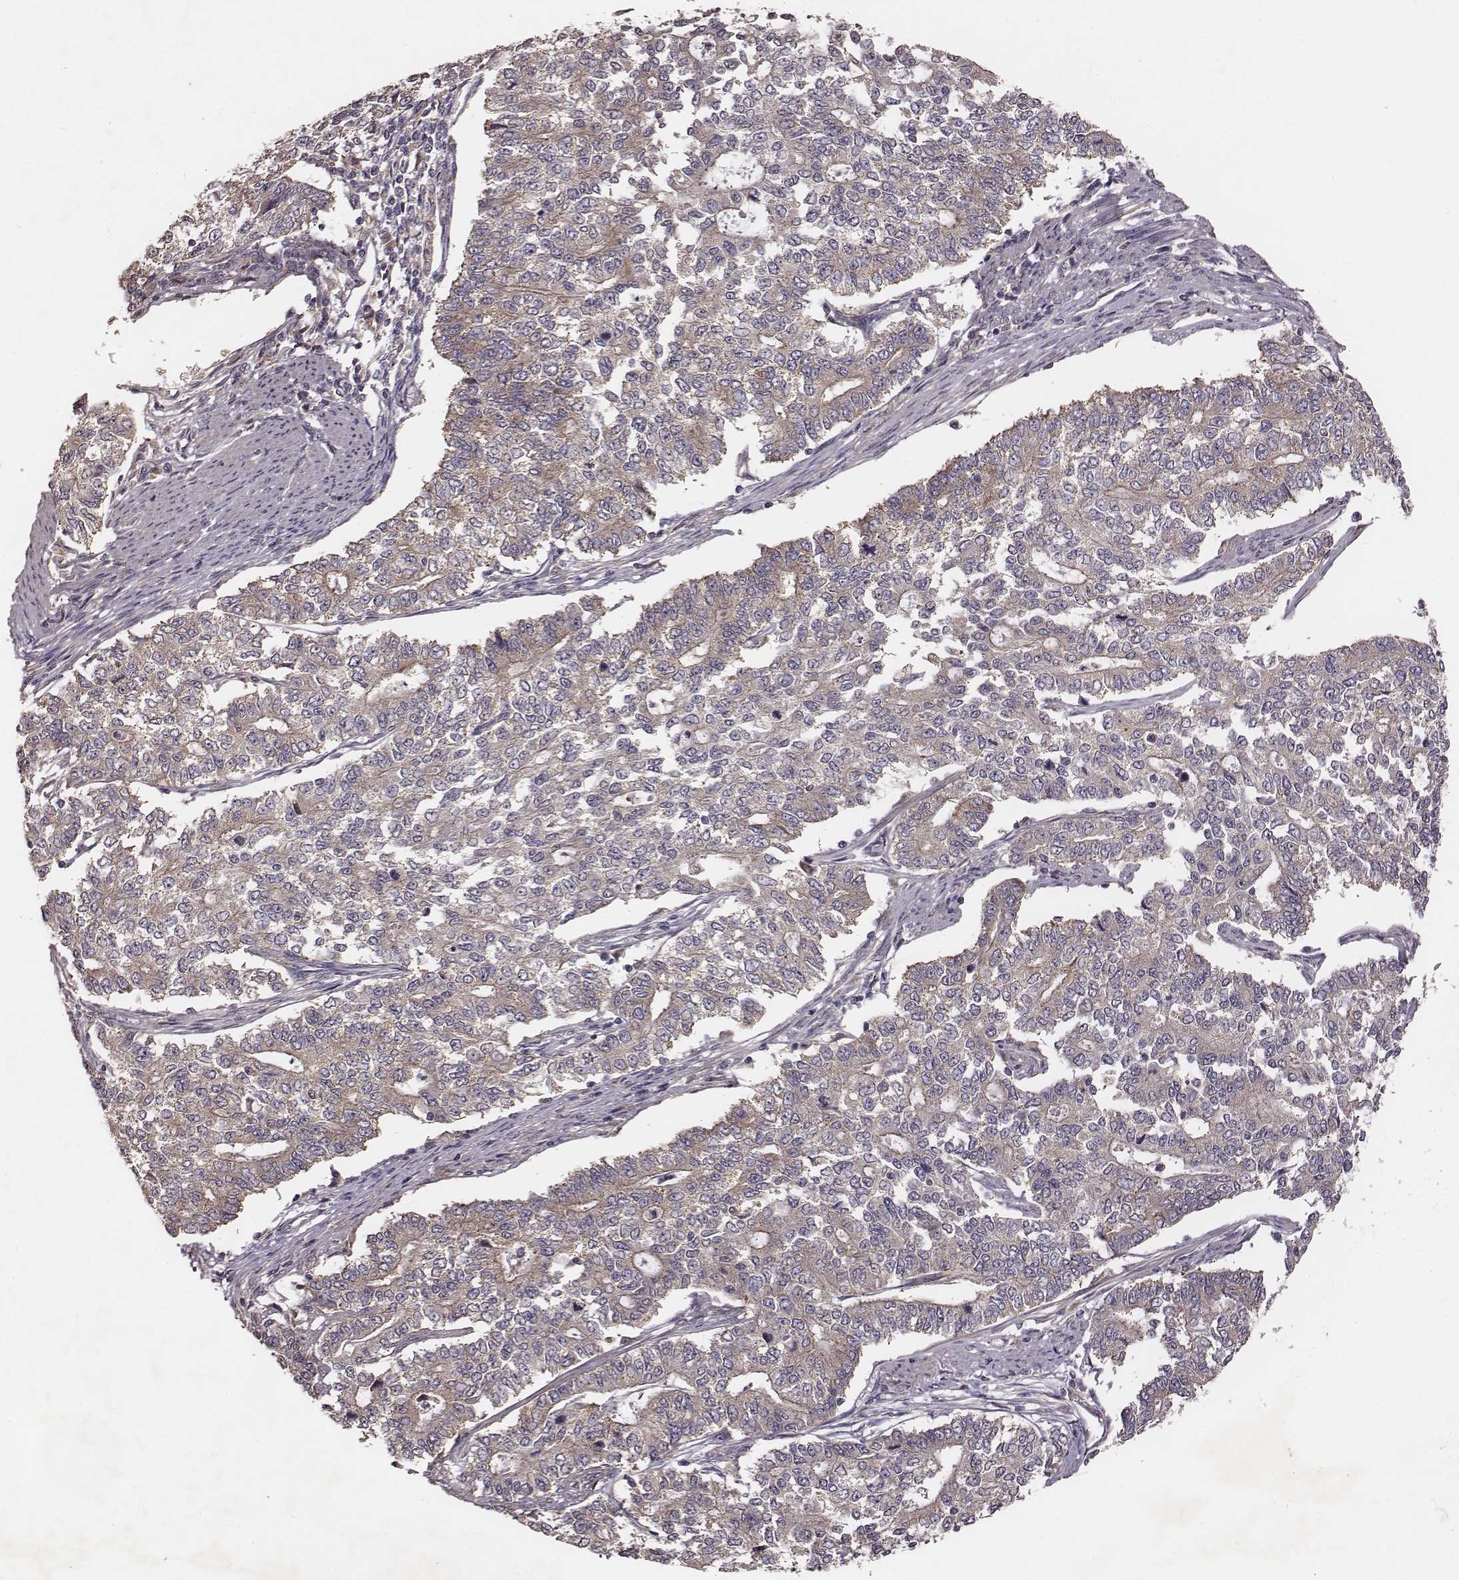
{"staining": {"intensity": "weak", "quantity": "25%-75%", "location": "cytoplasmic/membranous"}, "tissue": "endometrial cancer", "cell_type": "Tumor cells", "image_type": "cancer", "snomed": [{"axis": "morphology", "description": "Adenocarcinoma, NOS"}, {"axis": "topography", "description": "Uterus"}], "caption": "Immunohistochemistry (IHC) photomicrograph of neoplastic tissue: human endometrial cancer (adenocarcinoma) stained using immunohistochemistry (IHC) shows low levels of weak protein expression localized specifically in the cytoplasmic/membranous of tumor cells, appearing as a cytoplasmic/membranous brown color.", "gene": "VPS26A", "patient": {"sex": "female", "age": 59}}